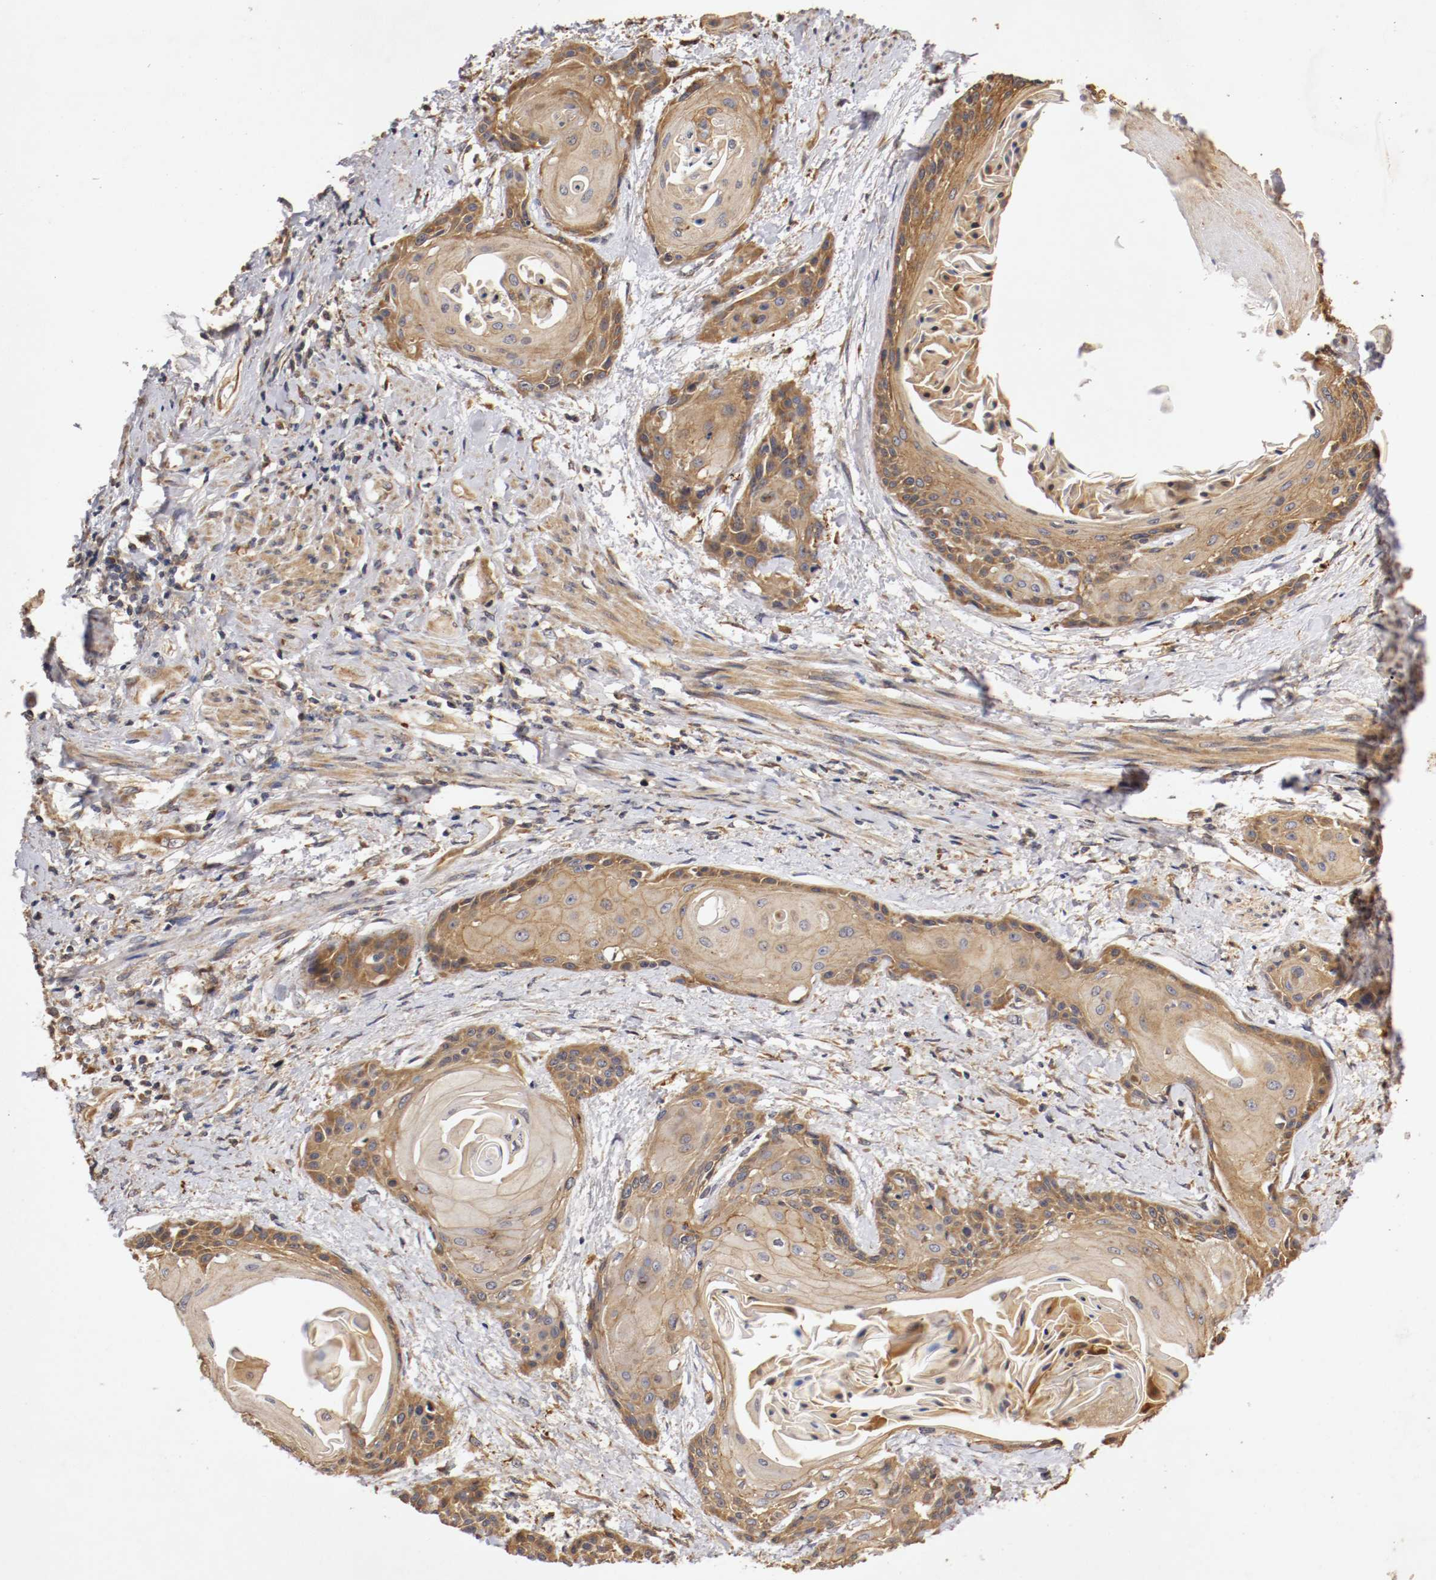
{"staining": {"intensity": "moderate", "quantity": "25%-75%", "location": "cytoplasmic/membranous"}, "tissue": "cervical cancer", "cell_type": "Tumor cells", "image_type": "cancer", "snomed": [{"axis": "morphology", "description": "Squamous cell carcinoma, NOS"}, {"axis": "topography", "description": "Cervix"}], "caption": "An image of human cervical squamous cell carcinoma stained for a protein demonstrates moderate cytoplasmic/membranous brown staining in tumor cells.", "gene": "VEZT", "patient": {"sex": "female", "age": 57}}